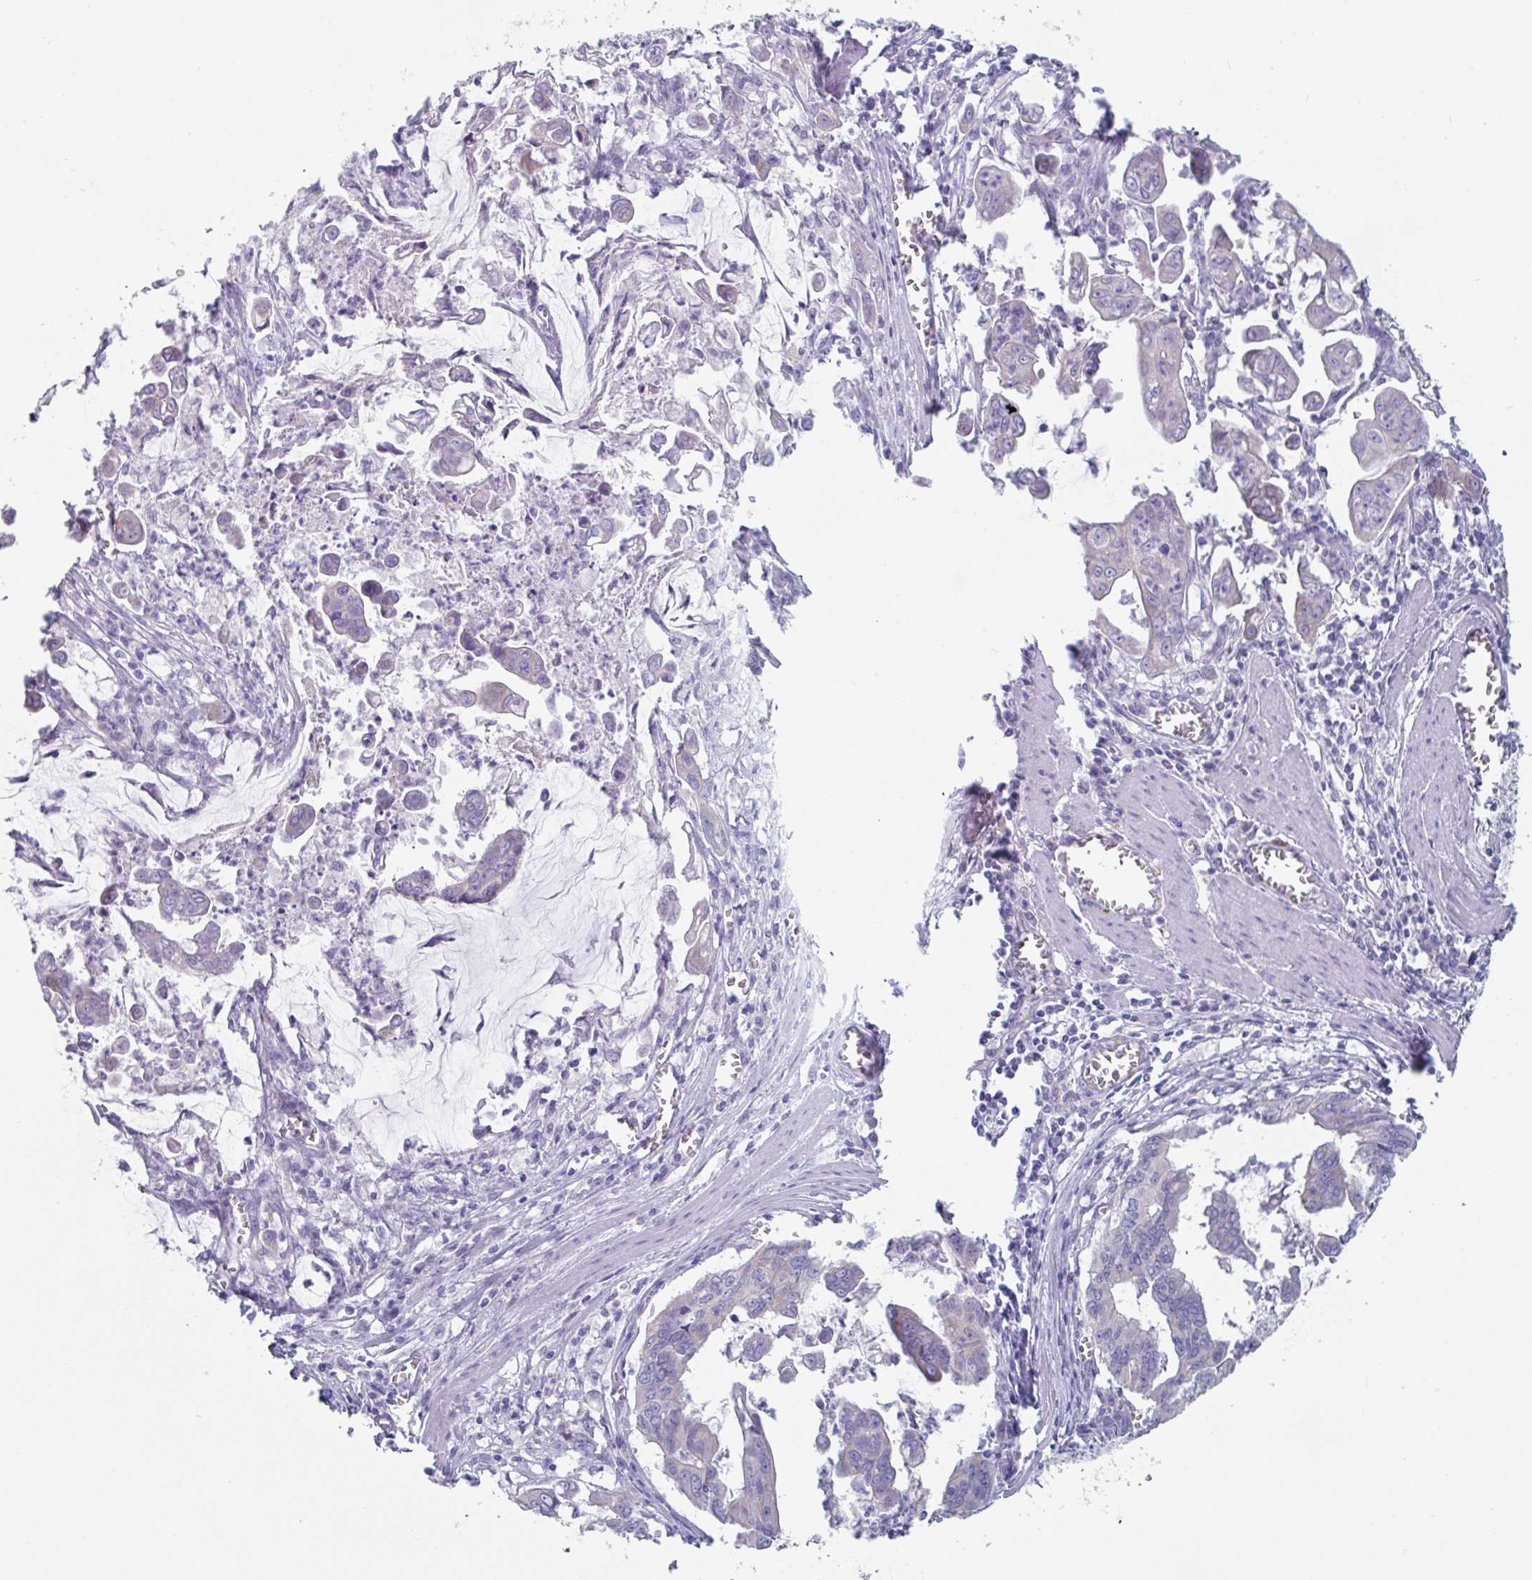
{"staining": {"intensity": "weak", "quantity": "<25%", "location": "cytoplasmic/membranous"}, "tissue": "stomach cancer", "cell_type": "Tumor cells", "image_type": "cancer", "snomed": [{"axis": "morphology", "description": "Adenocarcinoma, NOS"}, {"axis": "topography", "description": "Stomach, upper"}], "caption": "The immunohistochemistry (IHC) micrograph has no significant expression in tumor cells of adenocarcinoma (stomach) tissue.", "gene": "ABHD16A", "patient": {"sex": "male", "age": 80}}